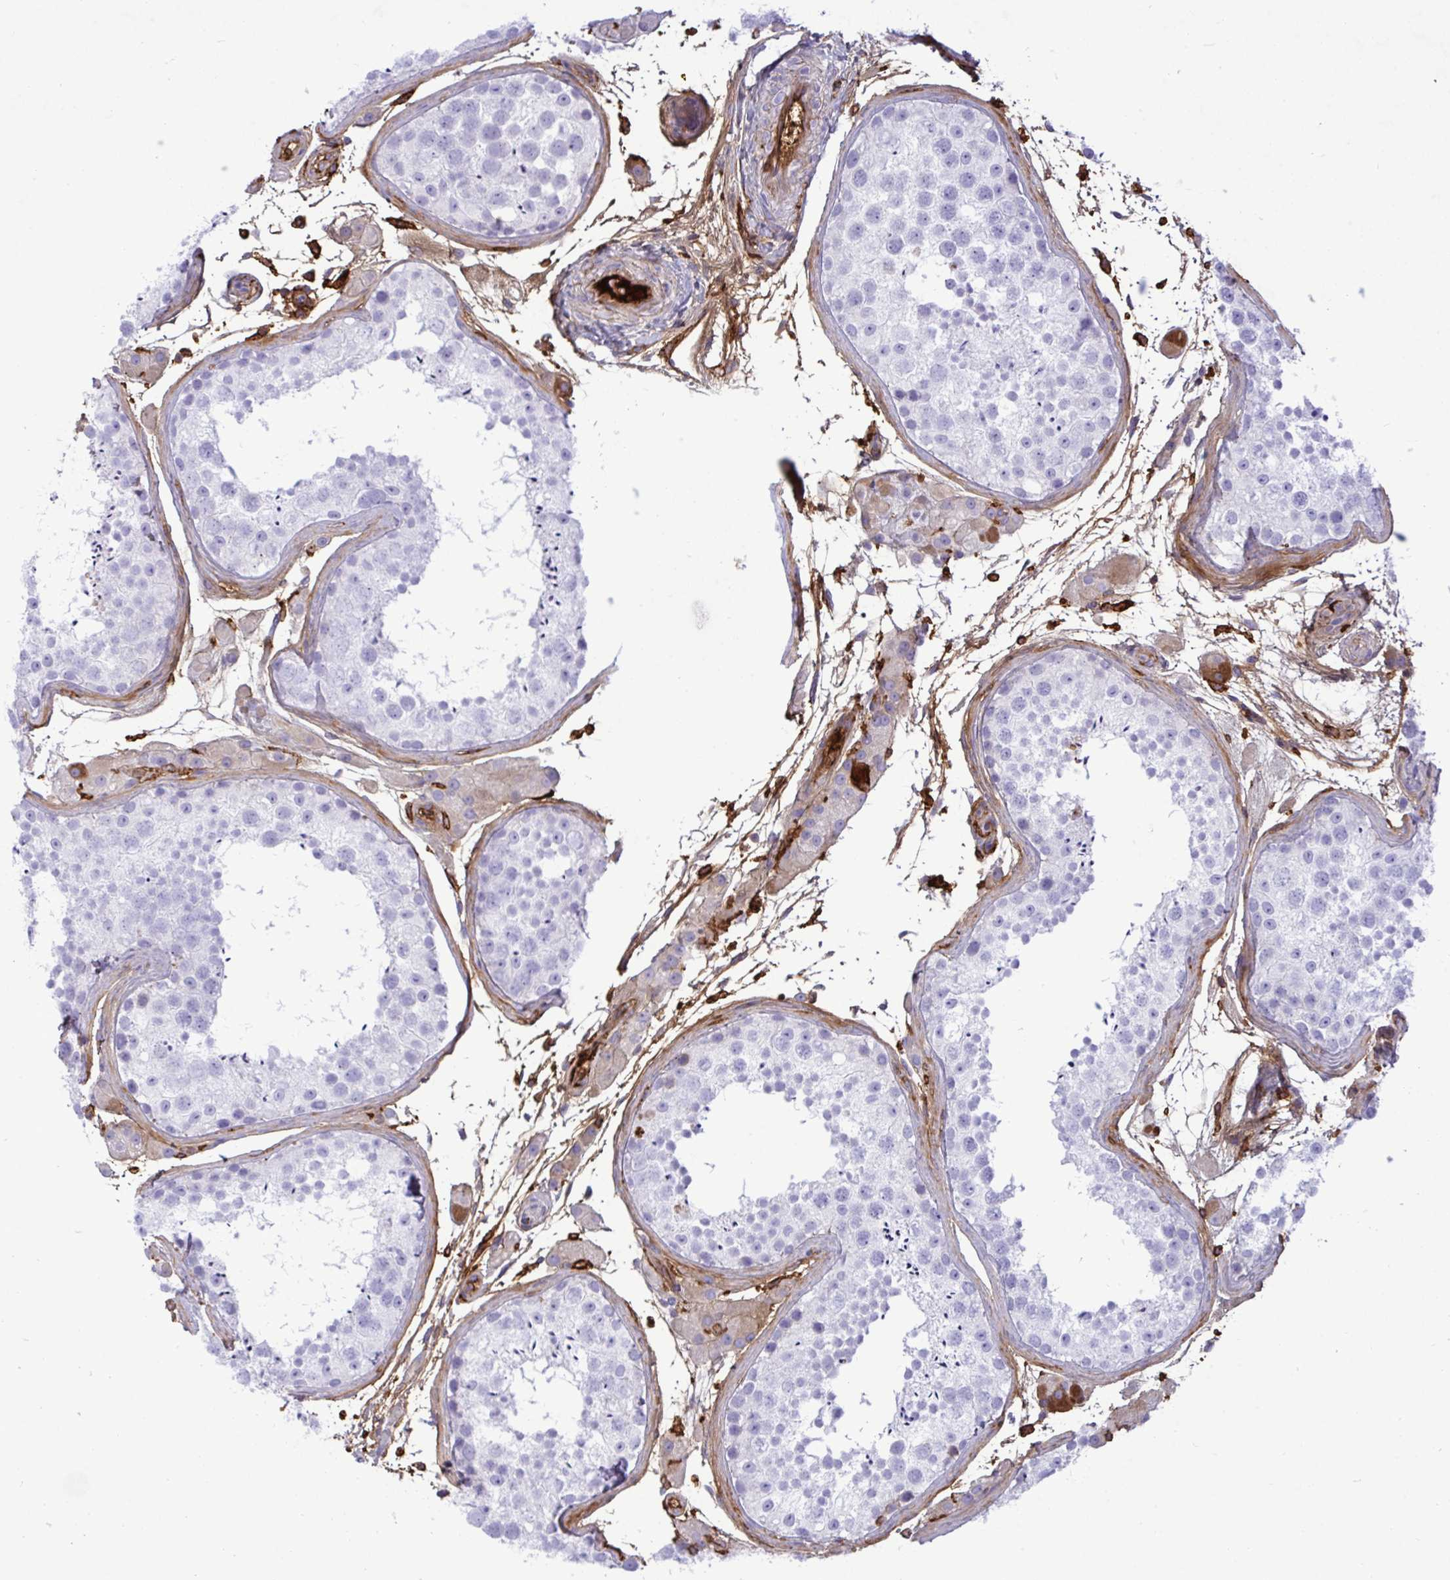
{"staining": {"intensity": "strong", "quantity": "<25%", "location": "cytoplasmic/membranous"}, "tissue": "testis", "cell_type": "Cells in seminiferous ducts", "image_type": "normal", "snomed": [{"axis": "morphology", "description": "Normal tissue, NOS"}, {"axis": "topography", "description": "Testis"}], "caption": "A brown stain shows strong cytoplasmic/membranous expression of a protein in cells in seminiferous ducts of benign human testis. Immunohistochemistry (ihc) stains the protein of interest in brown and the nuclei are stained blue.", "gene": "F2", "patient": {"sex": "male", "age": 41}}